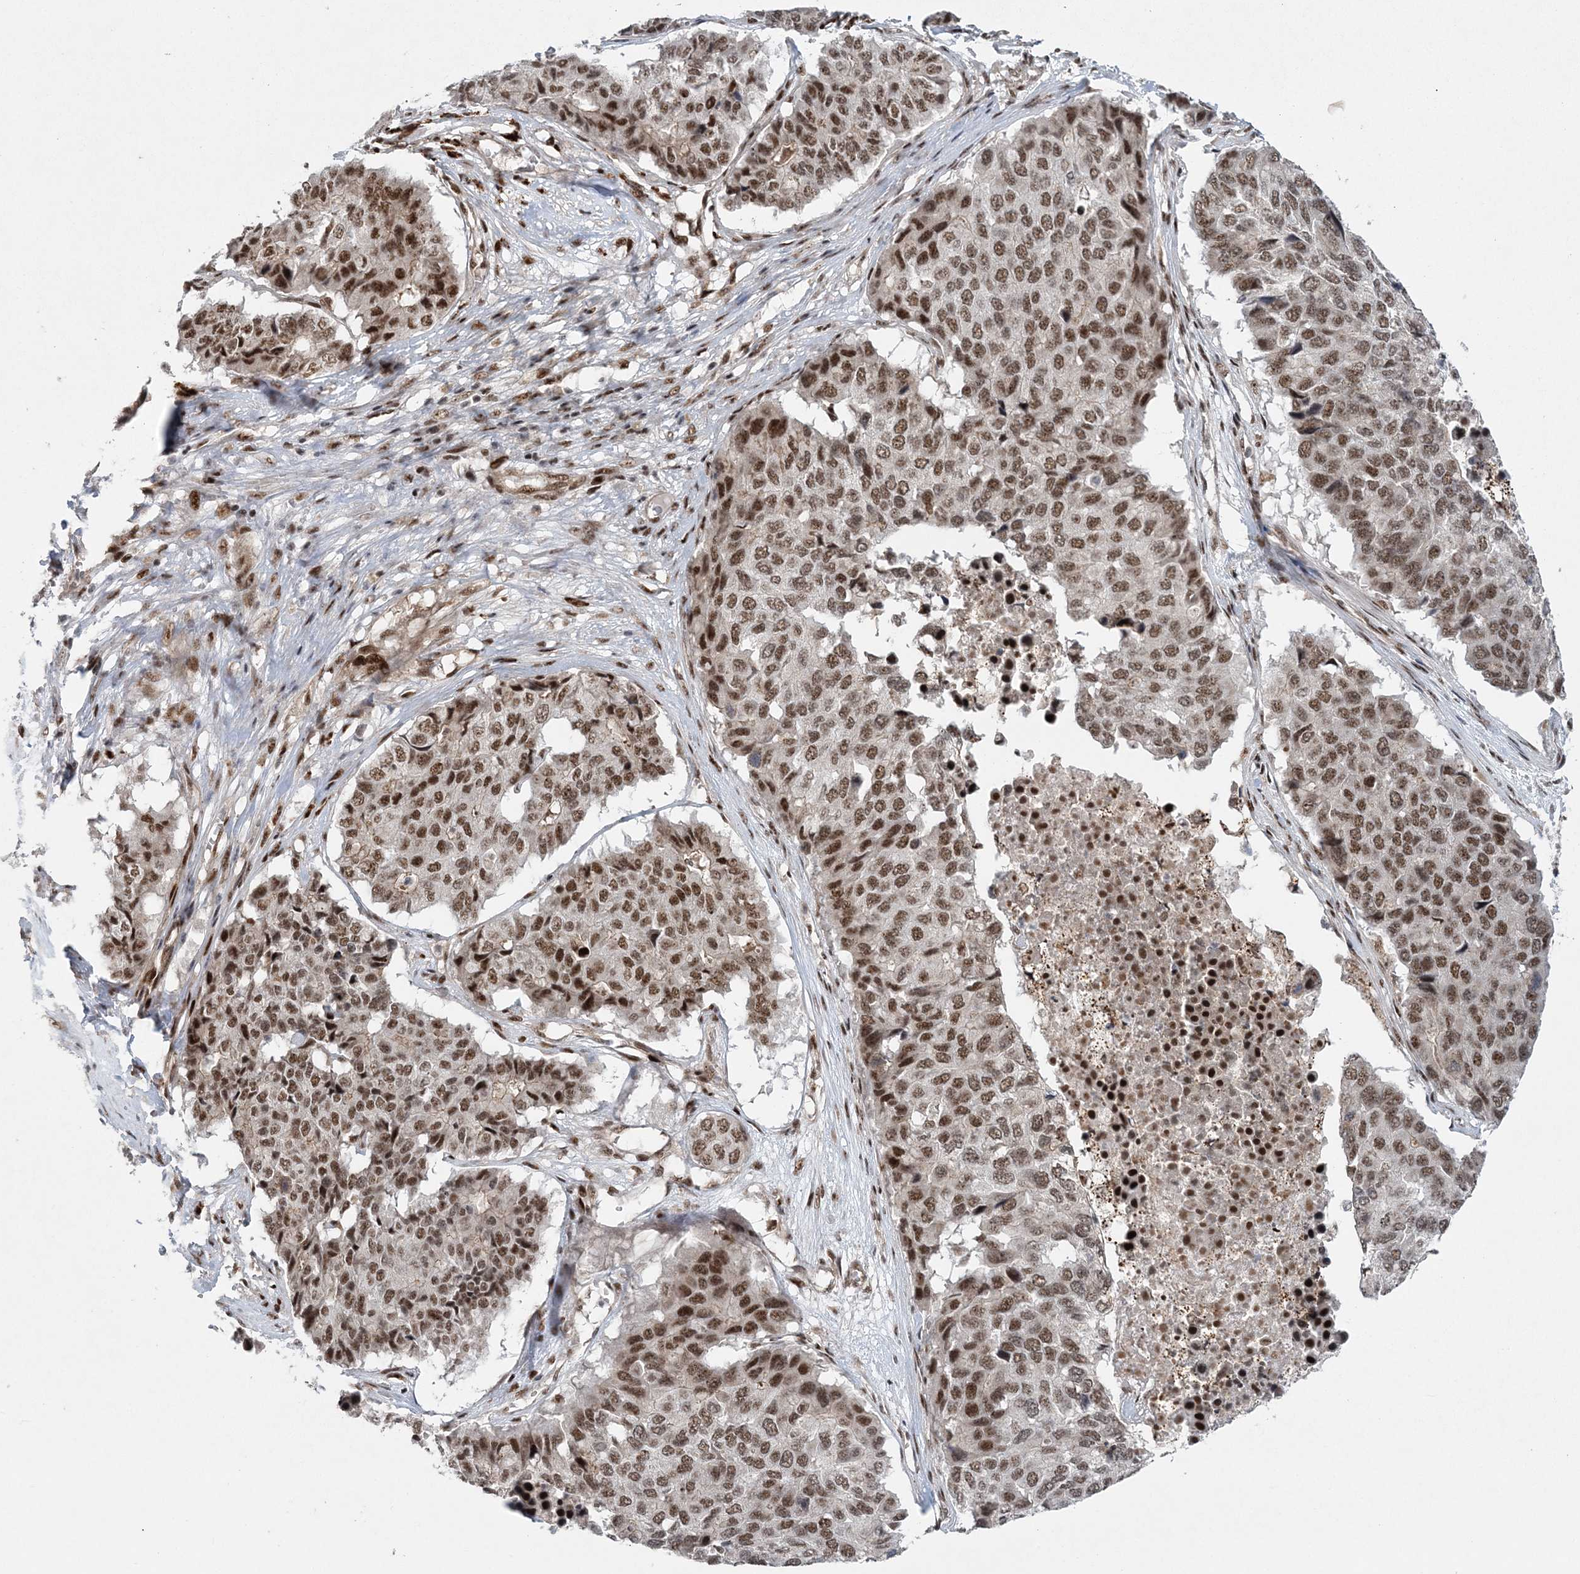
{"staining": {"intensity": "moderate", "quantity": ">75%", "location": "nuclear"}, "tissue": "pancreatic cancer", "cell_type": "Tumor cells", "image_type": "cancer", "snomed": [{"axis": "morphology", "description": "Adenocarcinoma, NOS"}, {"axis": "topography", "description": "Pancreas"}], "caption": "A high-resolution histopathology image shows immunohistochemistry (IHC) staining of pancreatic cancer, which demonstrates moderate nuclear expression in approximately >75% of tumor cells. (Brightfield microscopy of DAB IHC at high magnification).", "gene": "CWC22", "patient": {"sex": "male", "age": 50}}